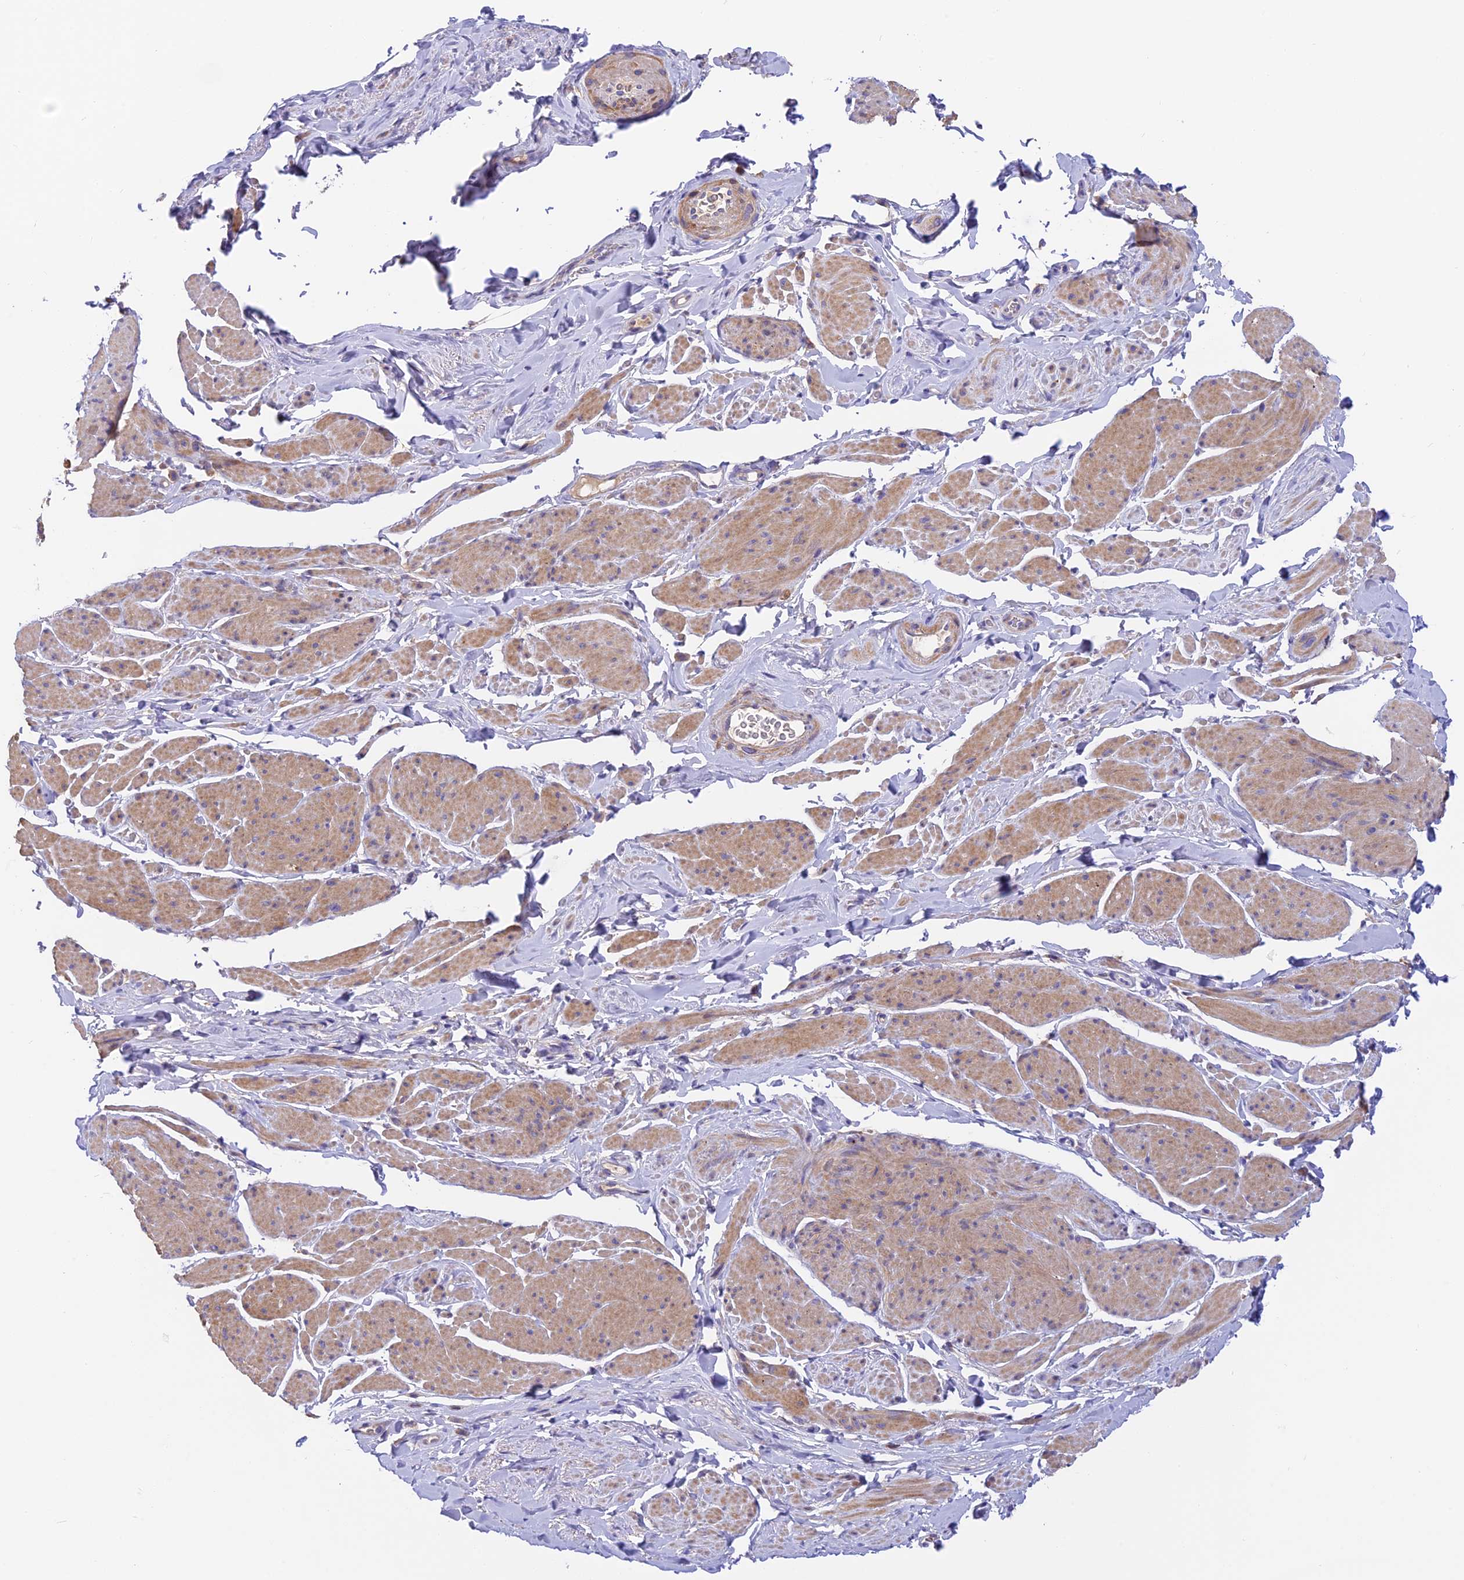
{"staining": {"intensity": "weak", "quantity": "25%-75%", "location": "cytoplasmic/membranous"}, "tissue": "smooth muscle", "cell_type": "Smooth muscle cells", "image_type": "normal", "snomed": [{"axis": "morphology", "description": "Normal tissue, NOS"}, {"axis": "topography", "description": "Smooth muscle"}, {"axis": "topography", "description": "Peripheral nerve tissue"}], "caption": "Protein staining displays weak cytoplasmic/membranous expression in approximately 25%-75% of smooth muscle cells in normal smooth muscle. (DAB IHC with brightfield microscopy, high magnification).", "gene": "LPXN", "patient": {"sex": "male", "age": 69}}